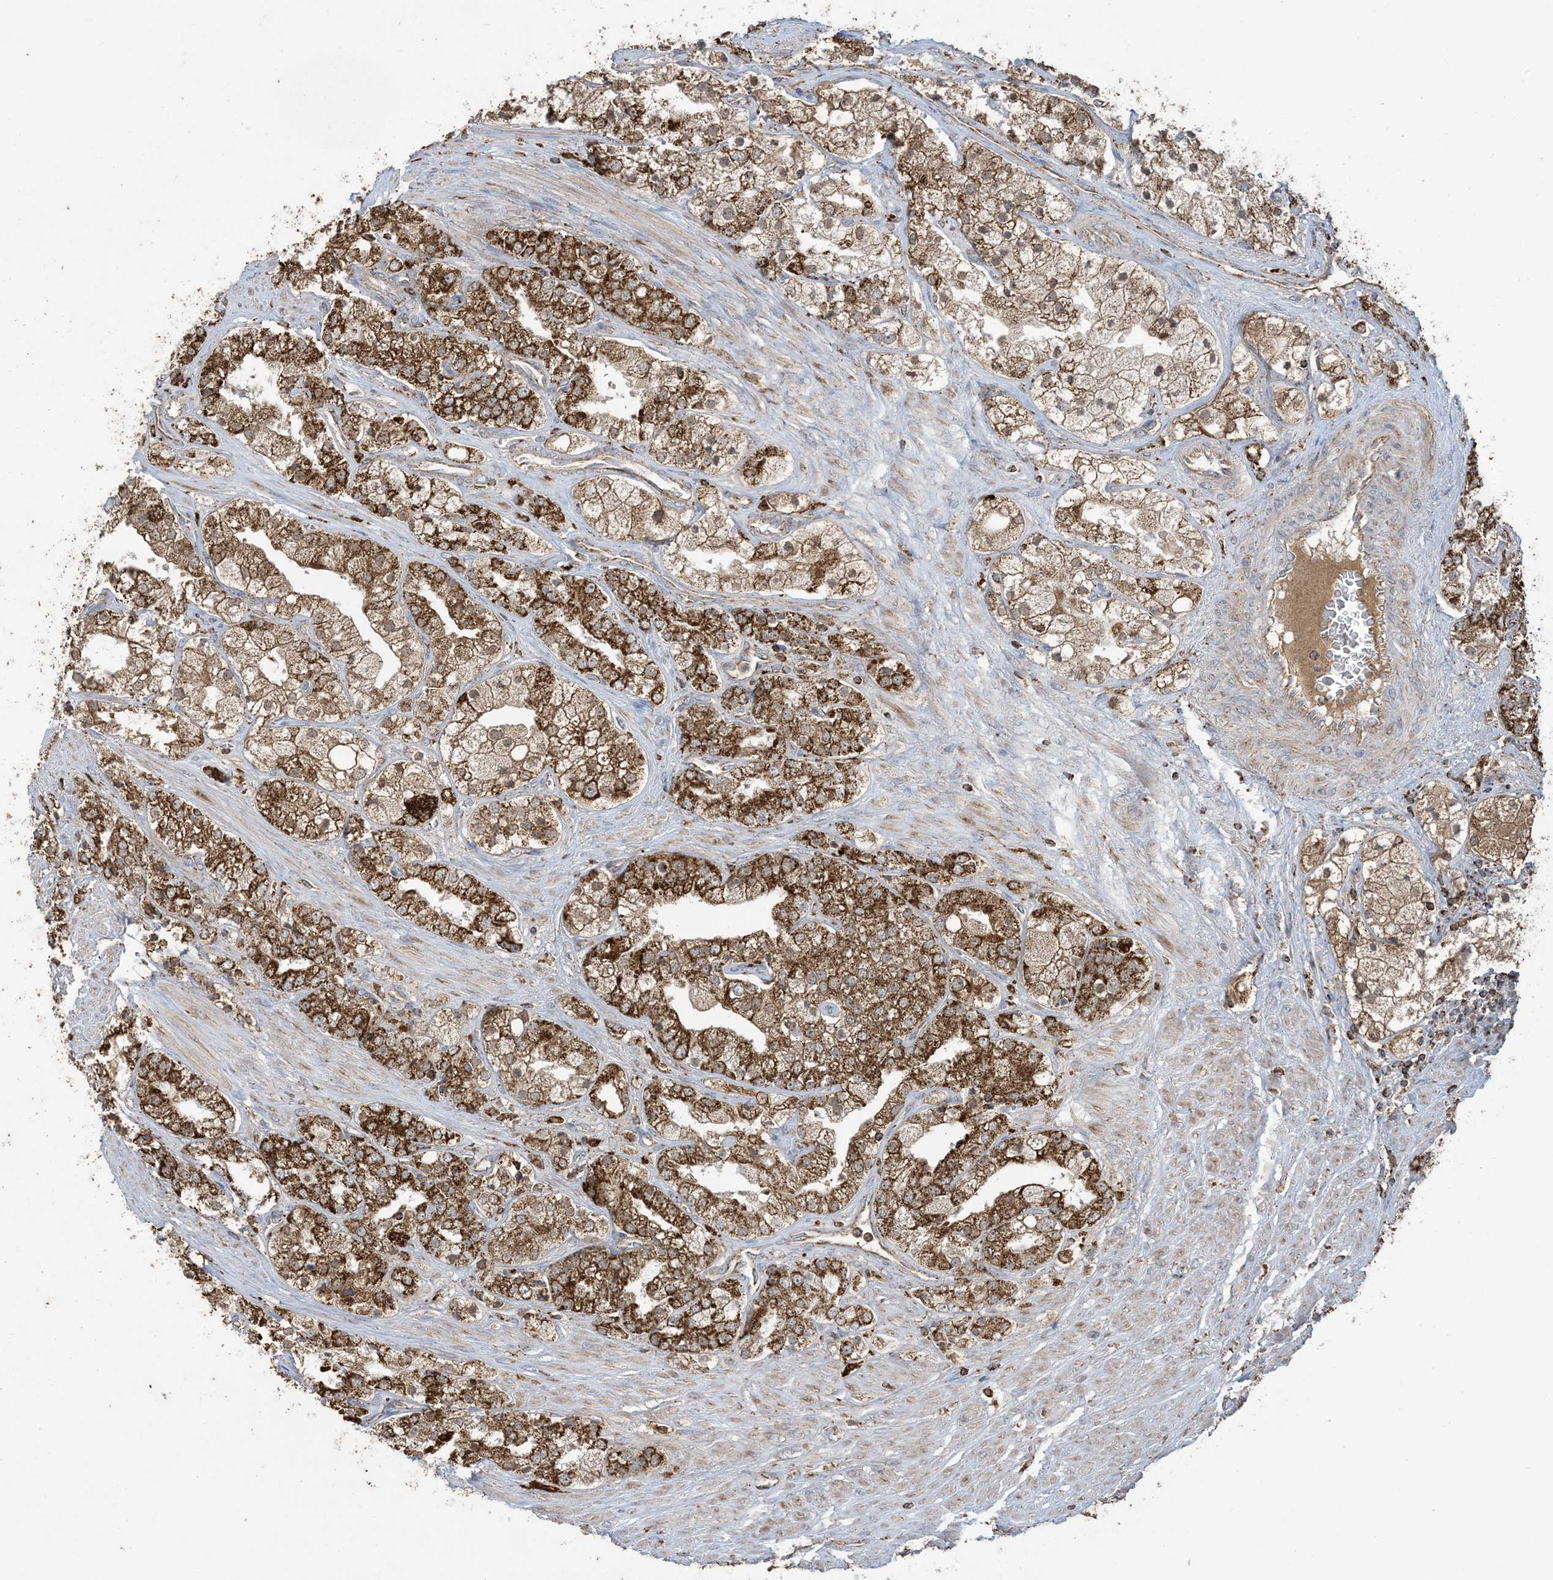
{"staining": {"intensity": "strong", "quantity": ">75%", "location": "cytoplasmic/membranous"}, "tissue": "prostate cancer", "cell_type": "Tumor cells", "image_type": "cancer", "snomed": [{"axis": "morphology", "description": "Adenocarcinoma, High grade"}, {"axis": "topography", "description": "Prostate"}], "caption": "Immunohistochemistry micrograph of human prostate high-grade adenocarcinoma stained for a protein (brown), which displays high levels of strong cytoplasmic/membranous staining in approximately >75% of tumor cells.", "gene": "AGA", "patient": {"sex": "male", "age": 50}}